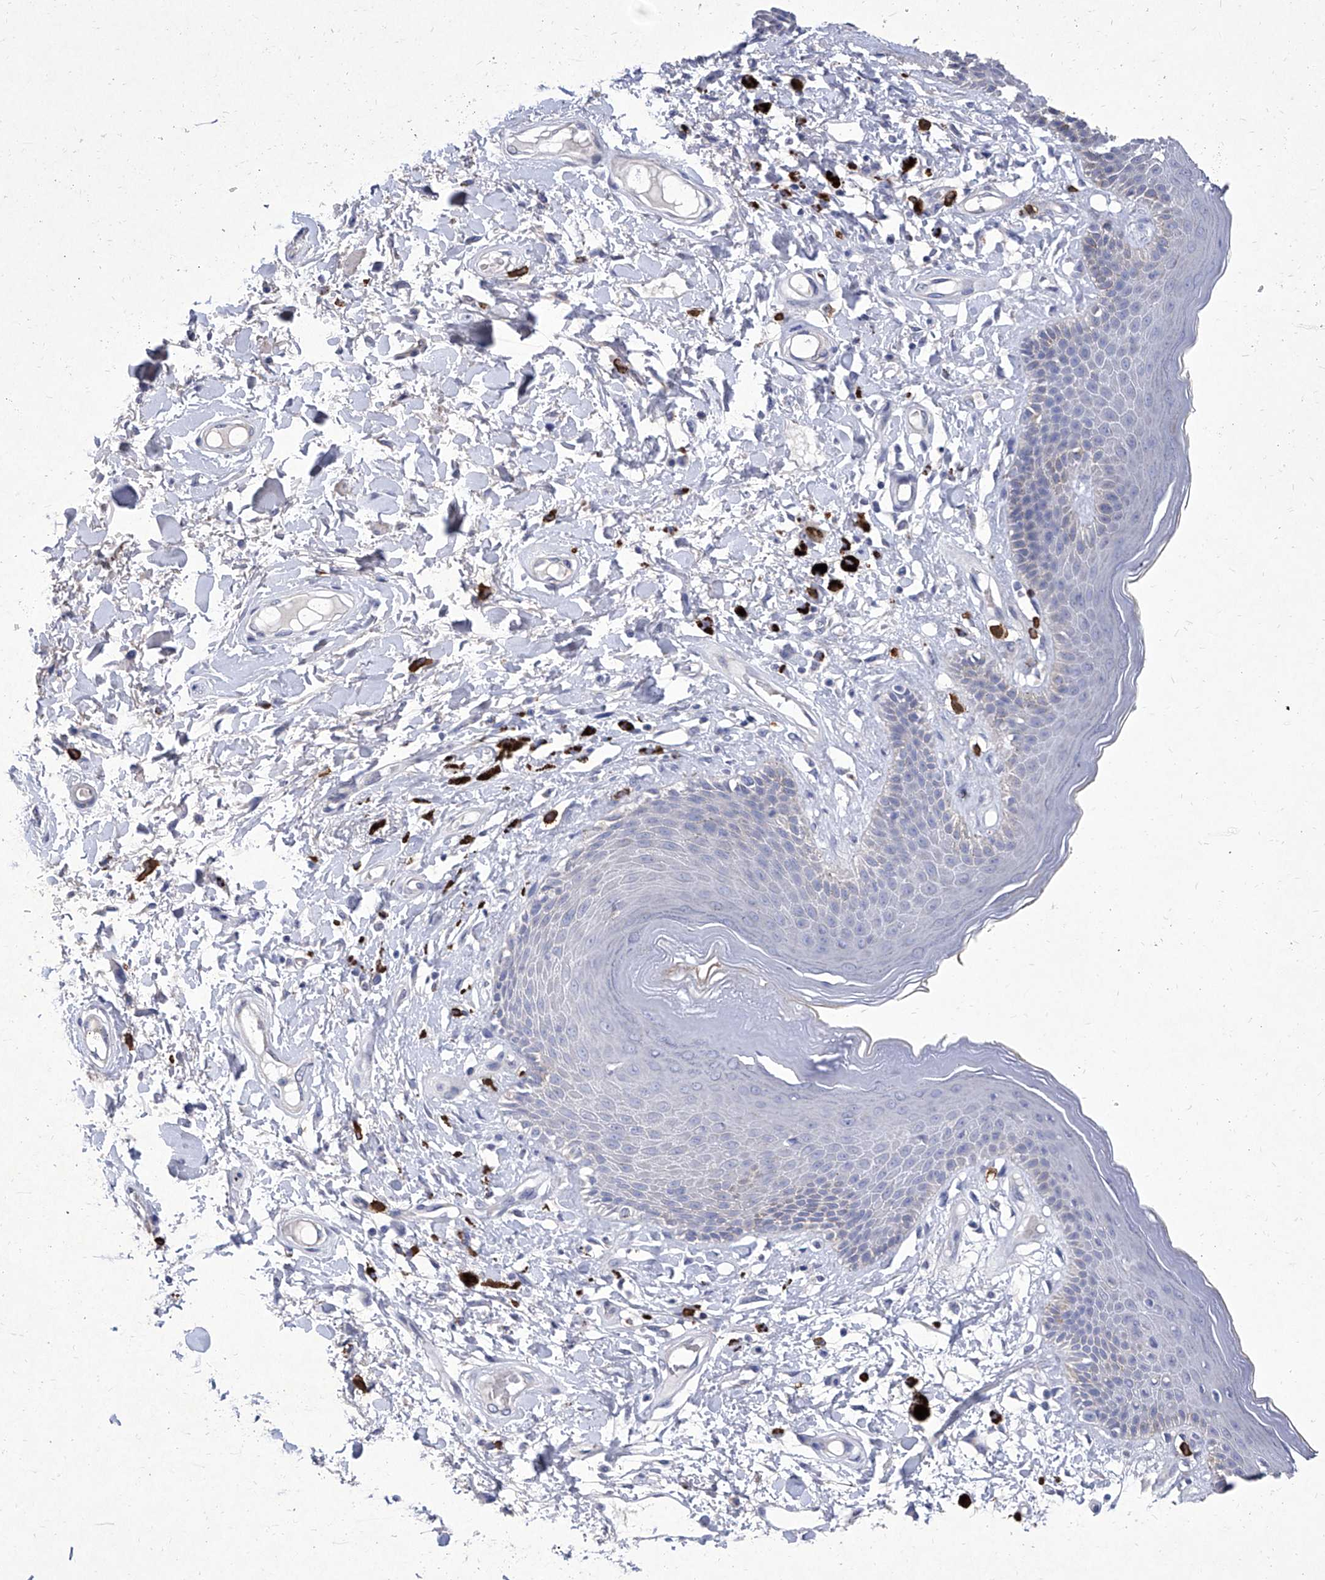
{"staining": {"intensity": "moderate", "quantity": "<25%", "location": "cytoplasmic/membranous"}, "tissue": "skin", "cell_type": "Epidermal cells", "image_type": "normal", "snomed": [{"axis": "morphology", "description": "Normal tissue, NOS"}, {"axis": "topography", "description": "Anal"}], "caption": "The image shows staining of normal skin, revealing moderate cytoplasmic/membranous protein staining (brown color) within epidermal cells. (DAB (3,3'-diaminobenzidine) IHC, brown staining for protein, blue staining for nuclei).", "gene": "IFNL2", "patient": {"sex": "female", "age": 78}}